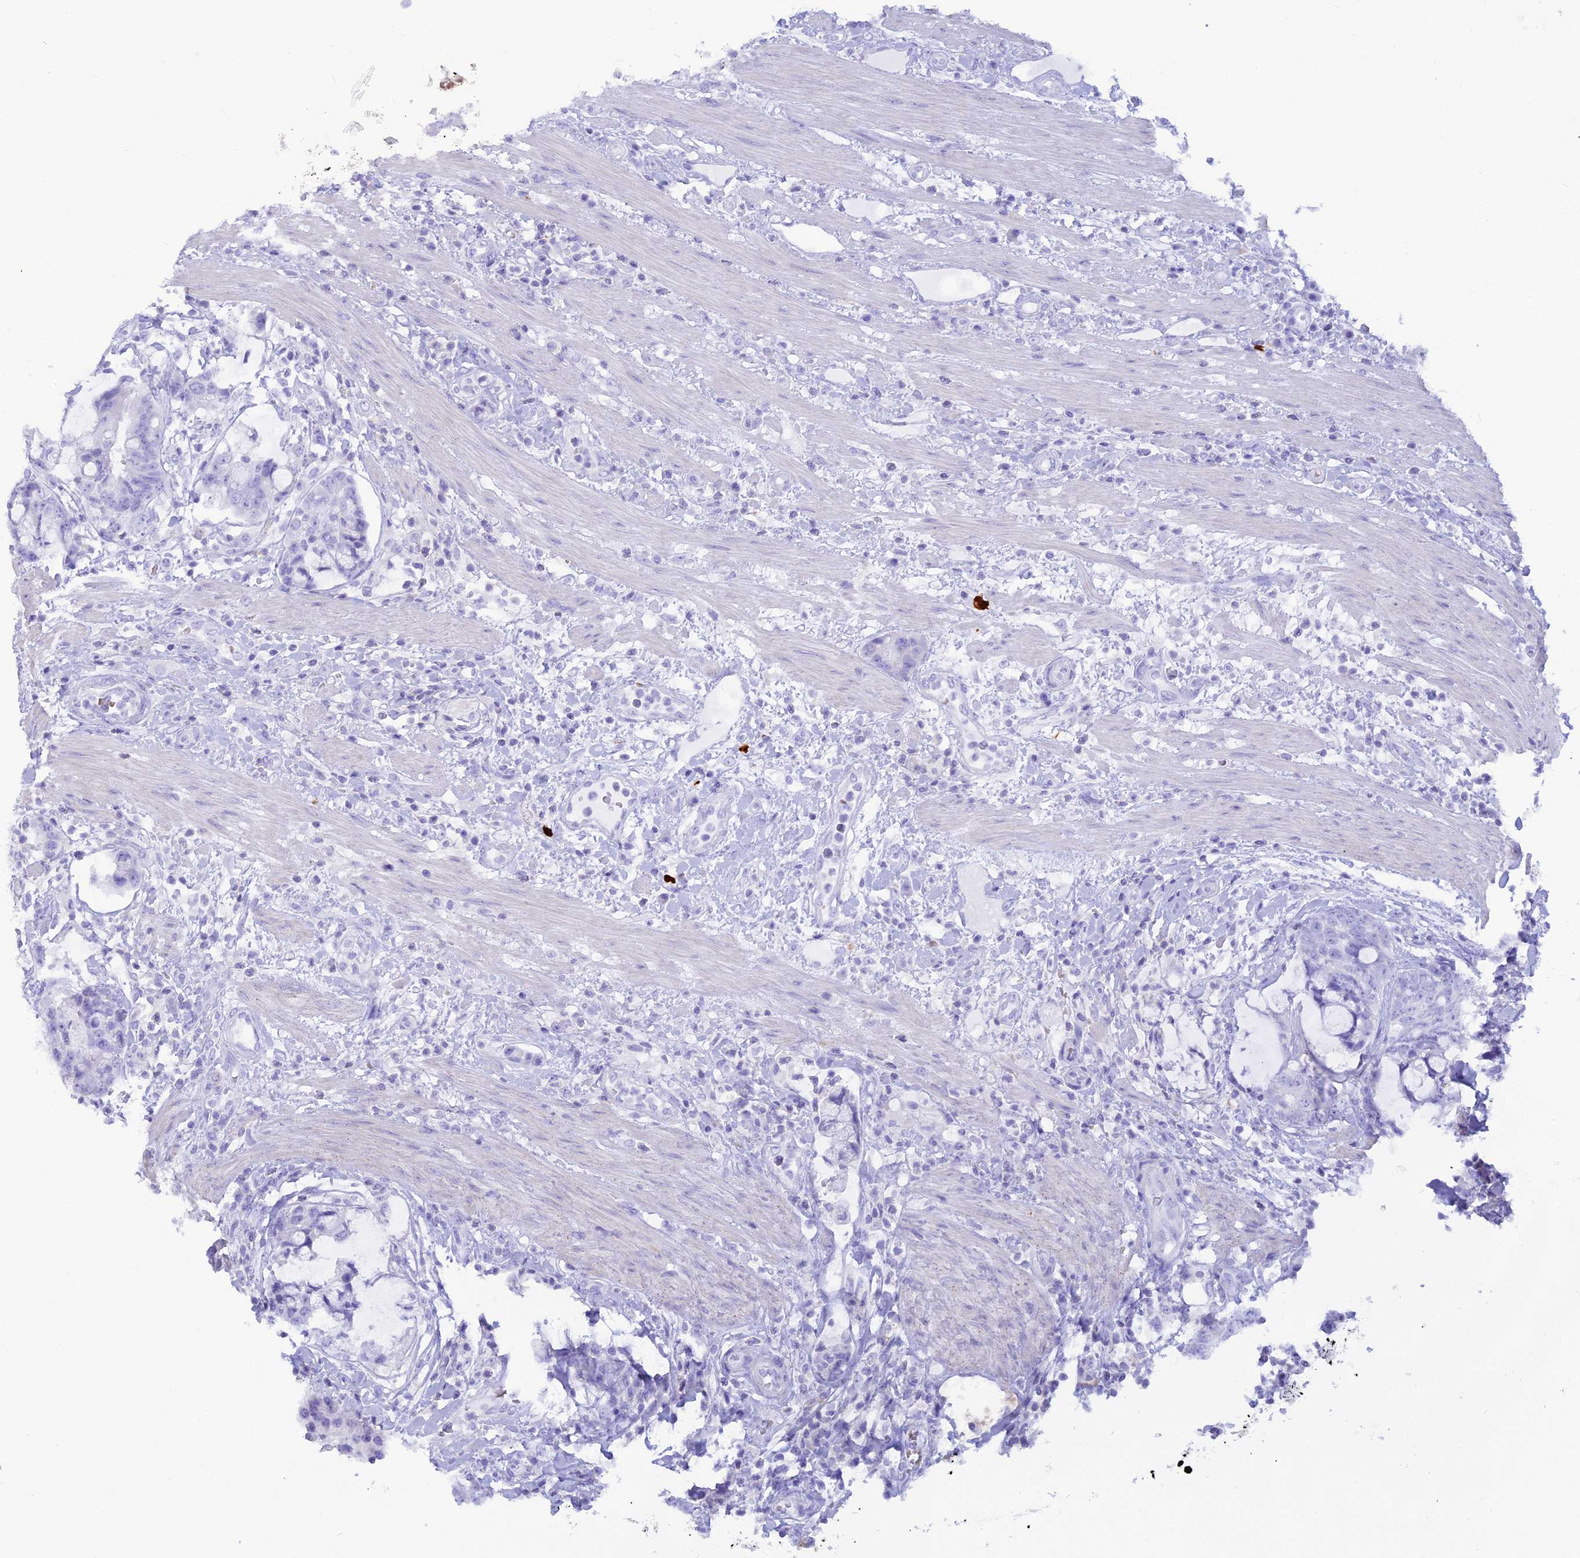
{"staining": {"intensity": "negative", "quantity": "none", "location": "none"}, "tissue": "colorectal cancer", "cell_type": "Tumor cells", "image_type": "cancer", "snomed": [{"axis": "morphology", "description": "Adenocarcinoma, NOS"}, {"axis": "topography", "description": "Colon"}], "caption": "Image shows no protein staining in tumor cells of adenocarcinoma (colorectal) tissue.", "gene": "GLYATL1", "patient": {"sex": "female", "age": 82}}